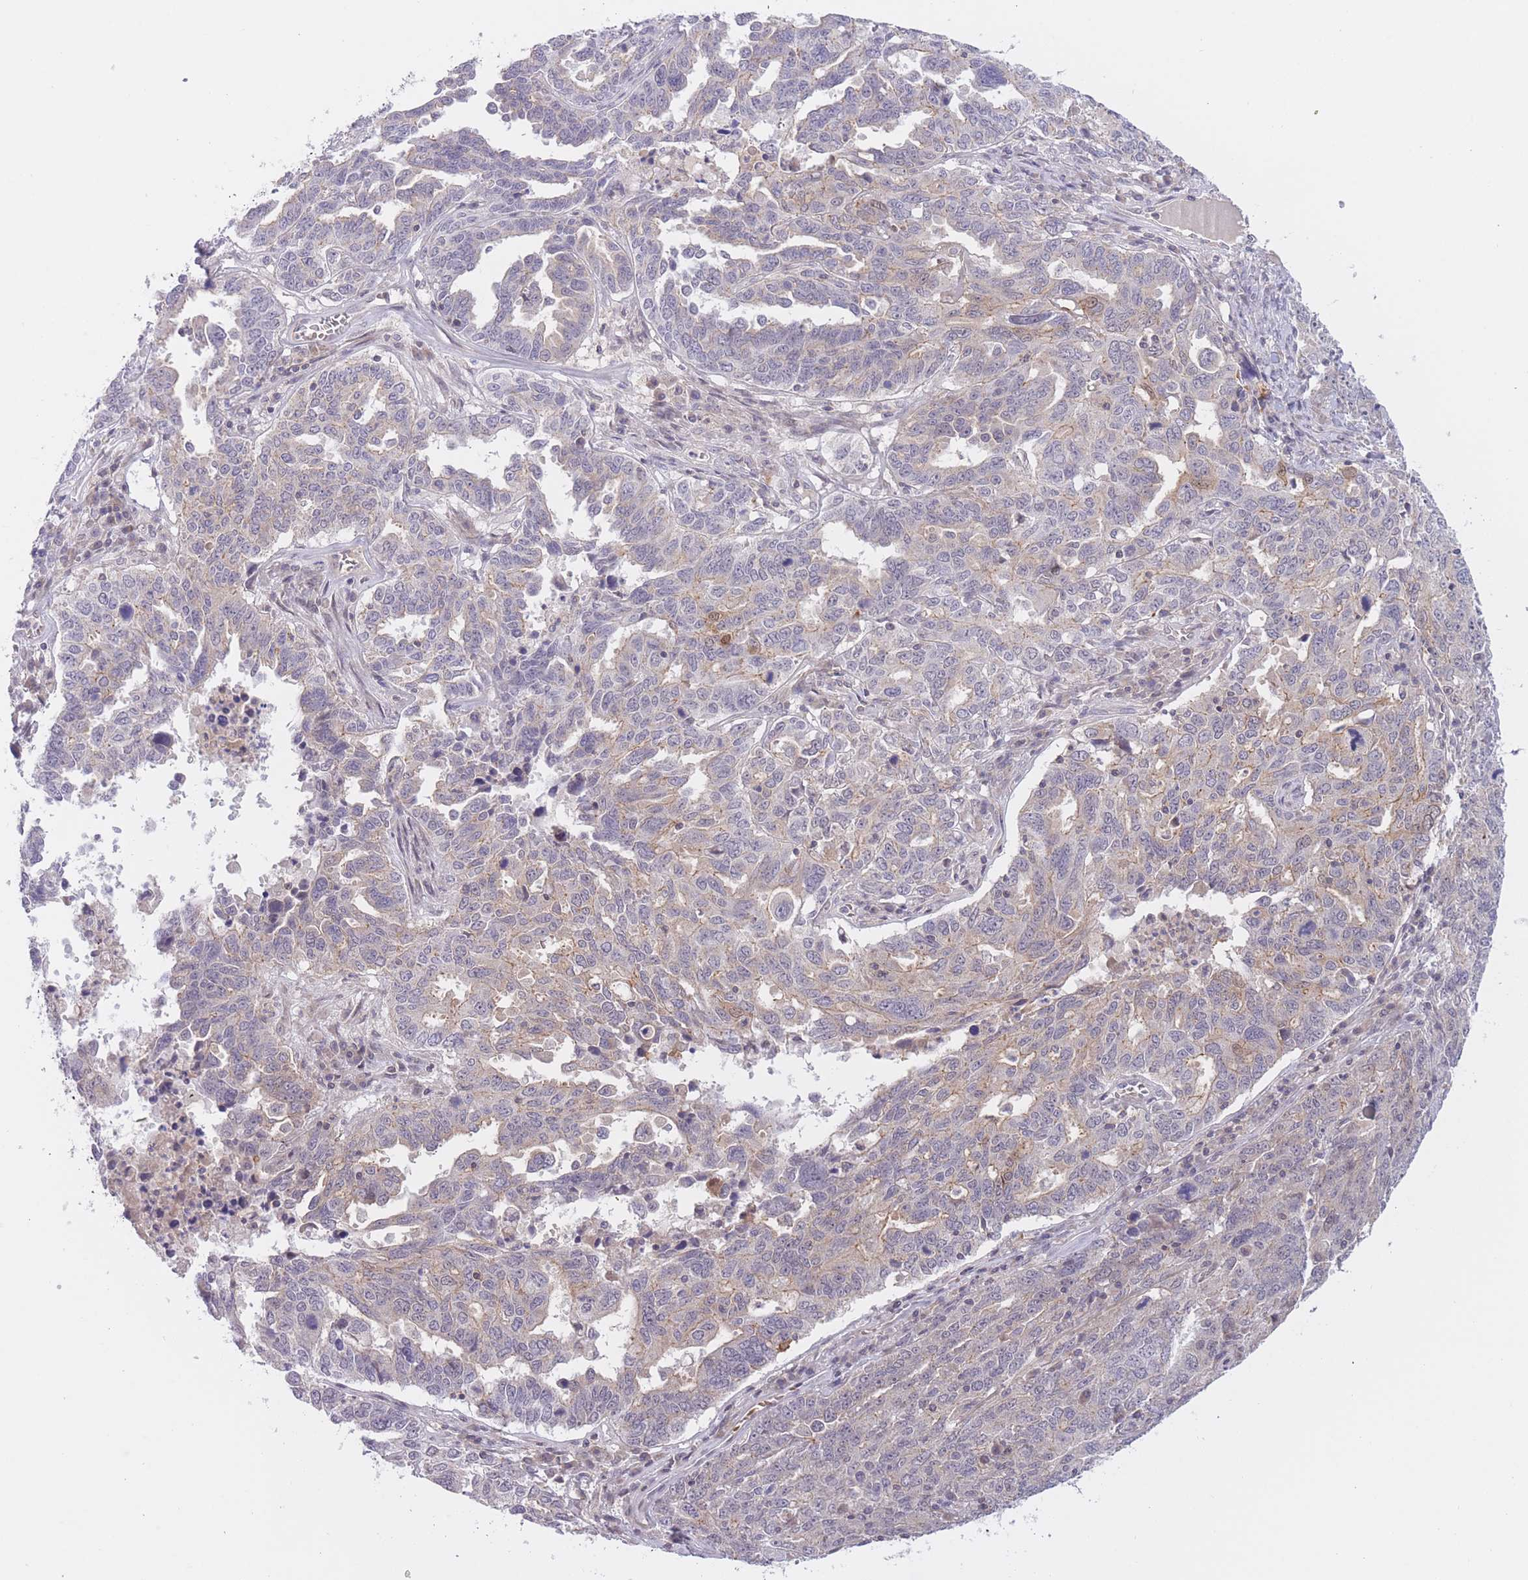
{"staining": {"intensity": "weak", "quantity": "<25%", "location": "cytoplasmic/membranous"}, "tissue": "ovarian cancer", "cell_type": "Tumor cells", "image_type": "cancer", "snomed": [{"axis": "morphology", "description": "Carcinoma, endometroid"}, {"axis": "topography", "description": "Ovary"}], "caption": "The photomicrograph shows no significant positivity in tumor cells of endometroid carcinoma (ovarian).", "gene": "FUT5", "patient": {"sex": "female", "age": 62}}